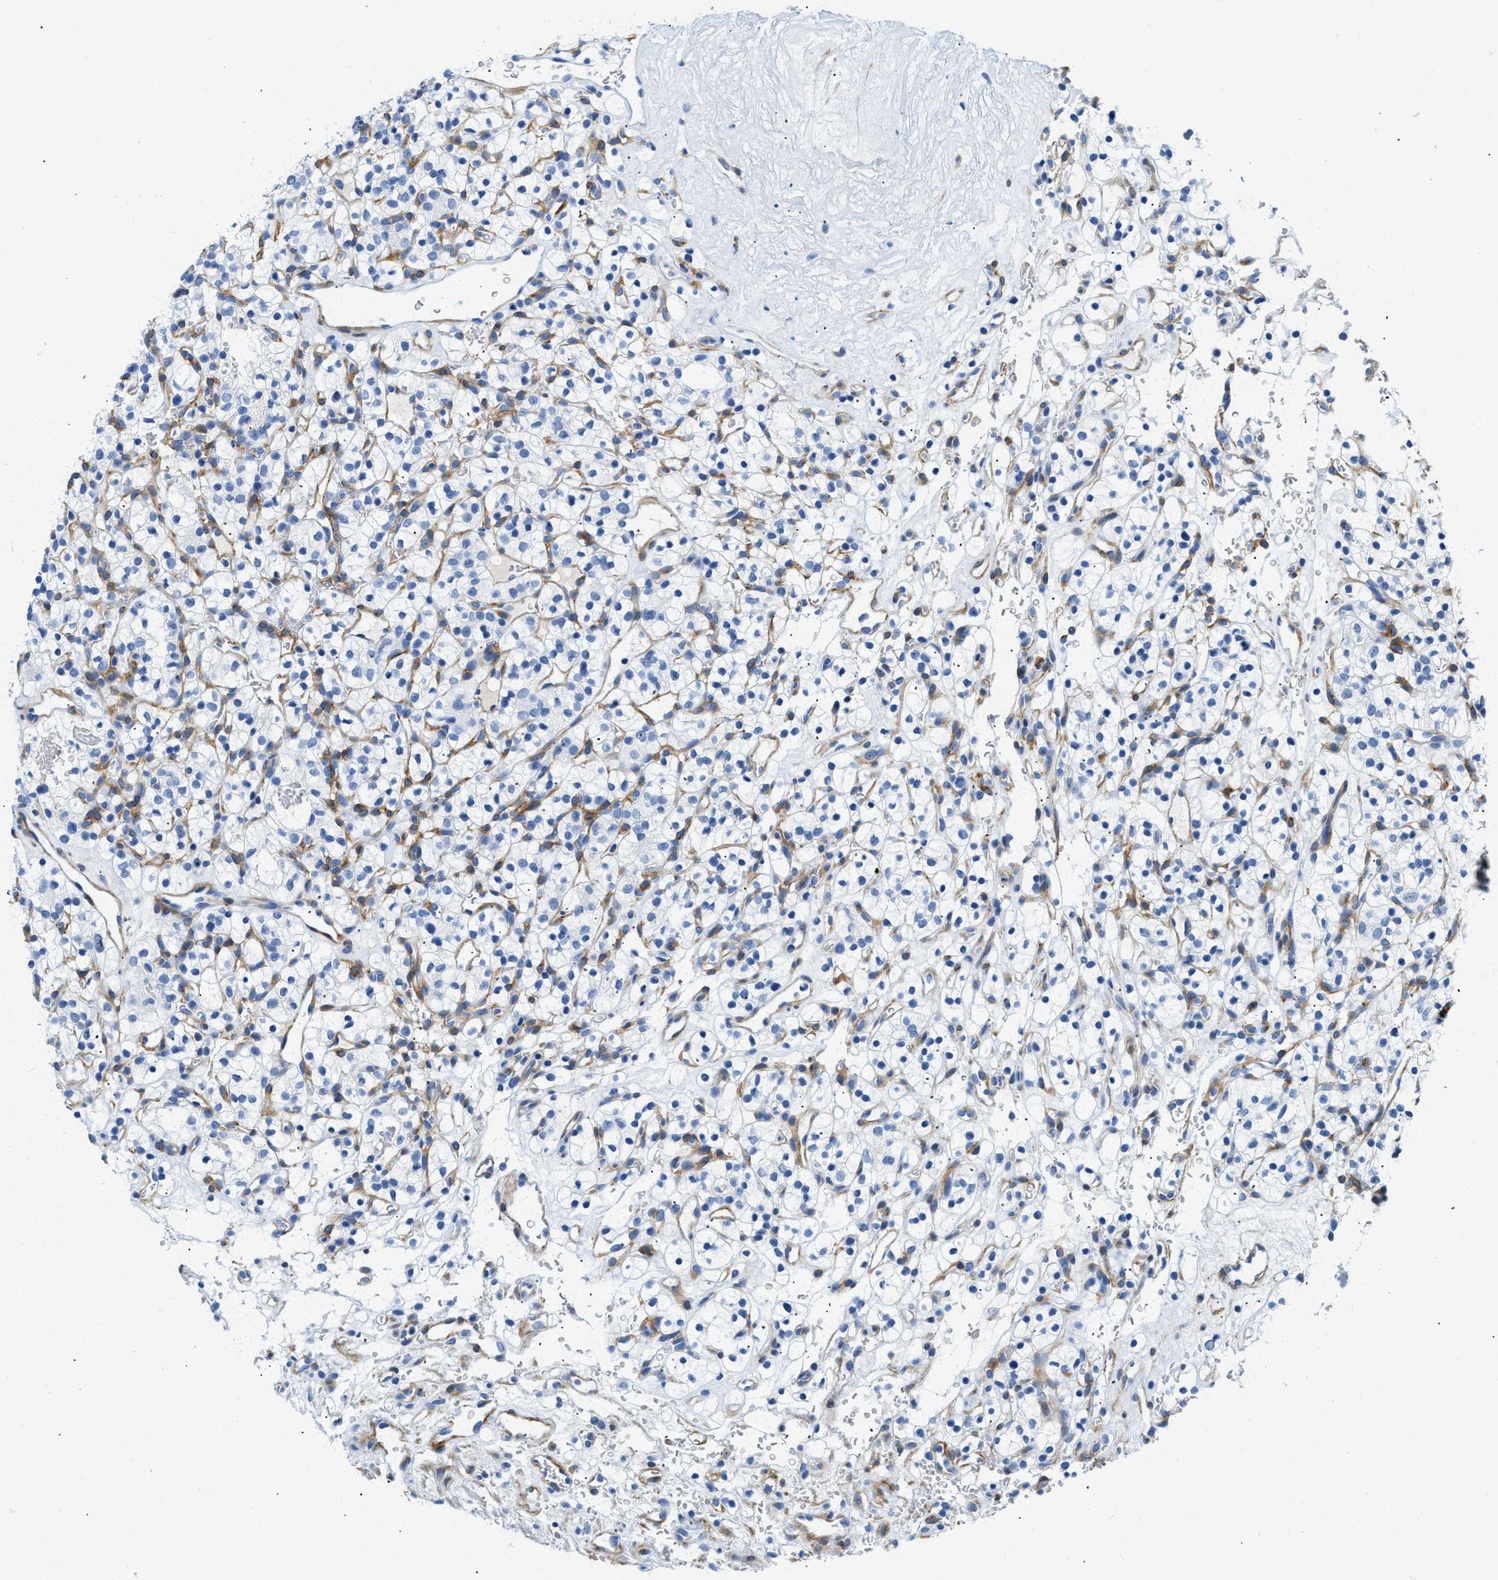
{"staining": {"intensity": "negative", "quantity": "none", "location": "none"}, "tissue": "renal cancer", "cell_type": "Tumor cells", "image_type": "cancer", "snomed": [{"axis": "morphology", "description": "Adenocarcinoma, NOS"}, {"axis": "topography", "description": "Kidney"}], "caption": "Immunohistochemistry histopathology image of neoplastic tissue: human renal cancer stained with DAB exhibits no significant protein expression in tumor cells.", "gene": "PDGFRB", "patient": {"sex": "female", "age": 57}}